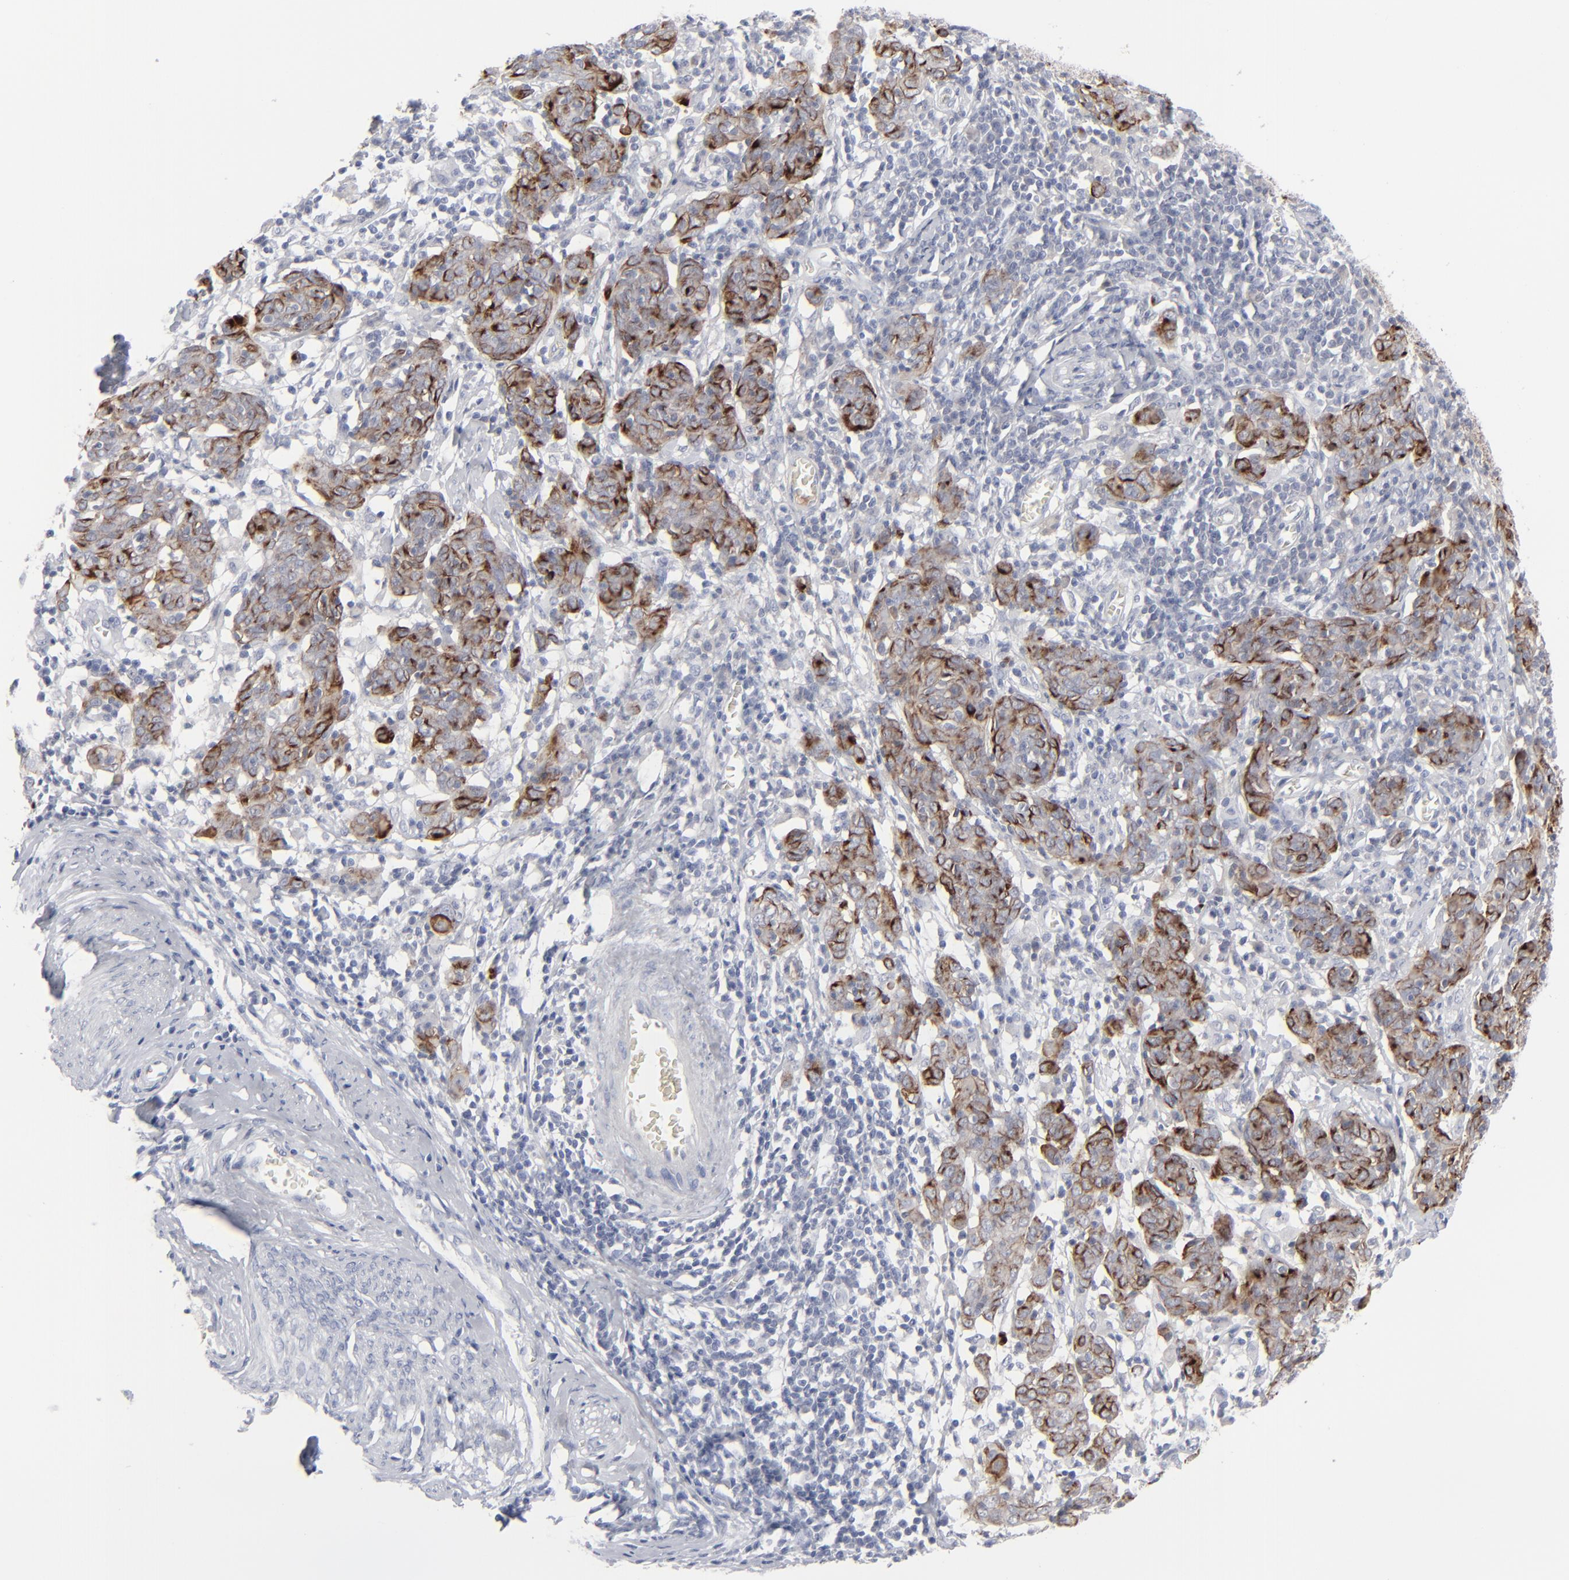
{"staining": {"intensity": "moderate", "quantity": ">75%", "location": "cytoplasmic/membranous"}, "tissue": "cervical cancer", "cell_type": "Tumor cells", "image_type": "cancer", "snomed": [{"axis": "morphology", "description": "Normal tissue, NOS"}, {"axis": "morphology", "description": "Squamous cell carcinoma, NOS"}, {"axis": "topography", "description": "Cervix"}], "caption": "Cervical cancer (squamous cell carcinoma) tissue demonstrates moderate cytoplasmic/membranous staining in approximately >75% of tumor cells", "gene": "MSLN", "patient": {"sex": "female", "age": 67}}